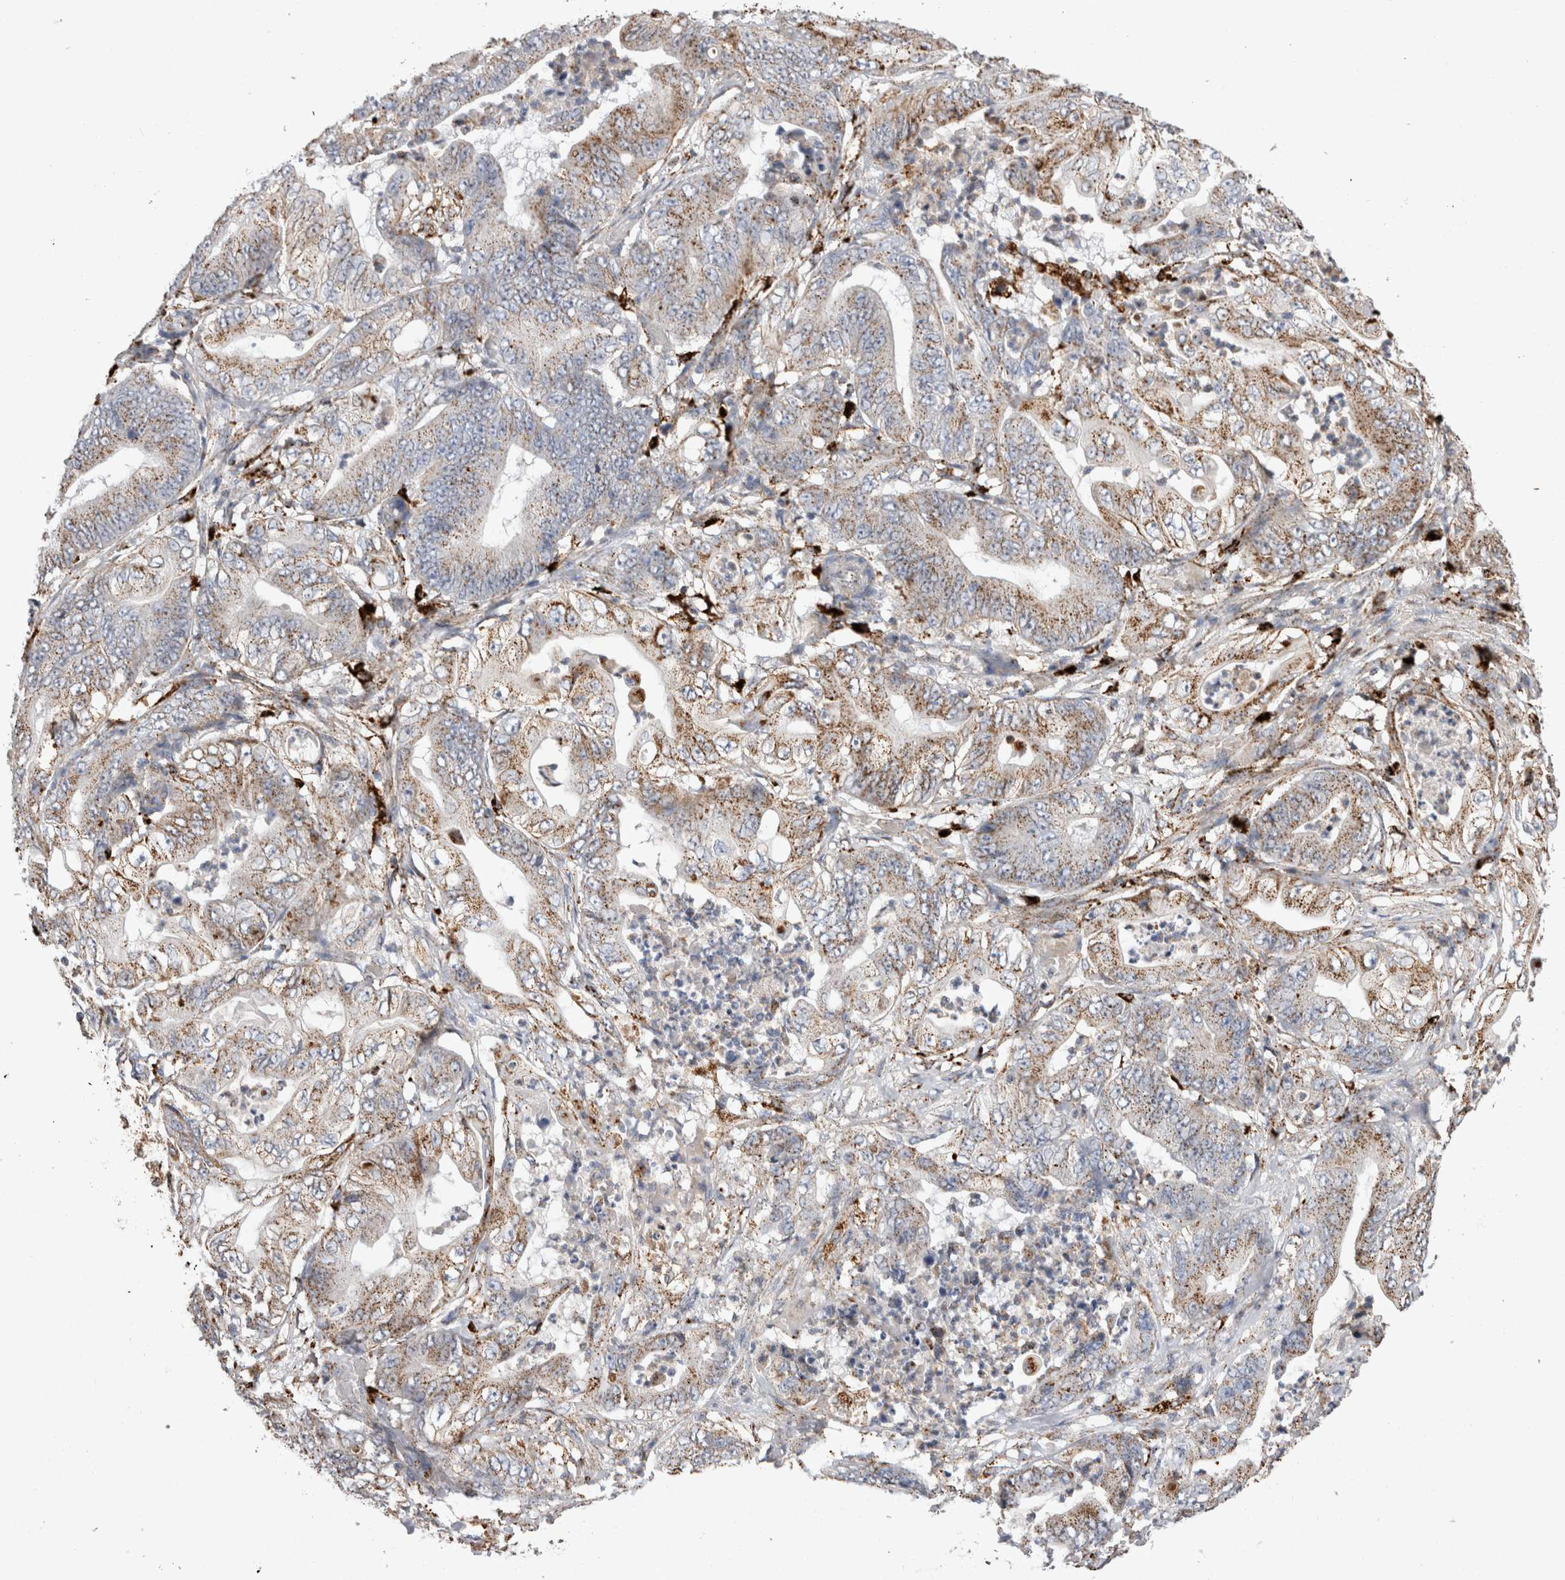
{"staining": {"intensity": "moderate", "quantity": ">75%", "location": "cytoplasmic/membranous"}, "tissue": "stomach cancer", "cell_type": "Tumor cells", "image_type": "cancer", "snomed": [{"axis": "morphology", "description": "Adenocarcinoma, NOS"}, {"axis": "topography", "description": "Stomach"}], "caption": "Moderate cytoplasmic/membranous protein expression is present in approximately >75% of tumor cells in stomach cancer (adenocarcinoma).", "gene": "CTSA", "patient": {"sex": "female", "age": 73}}